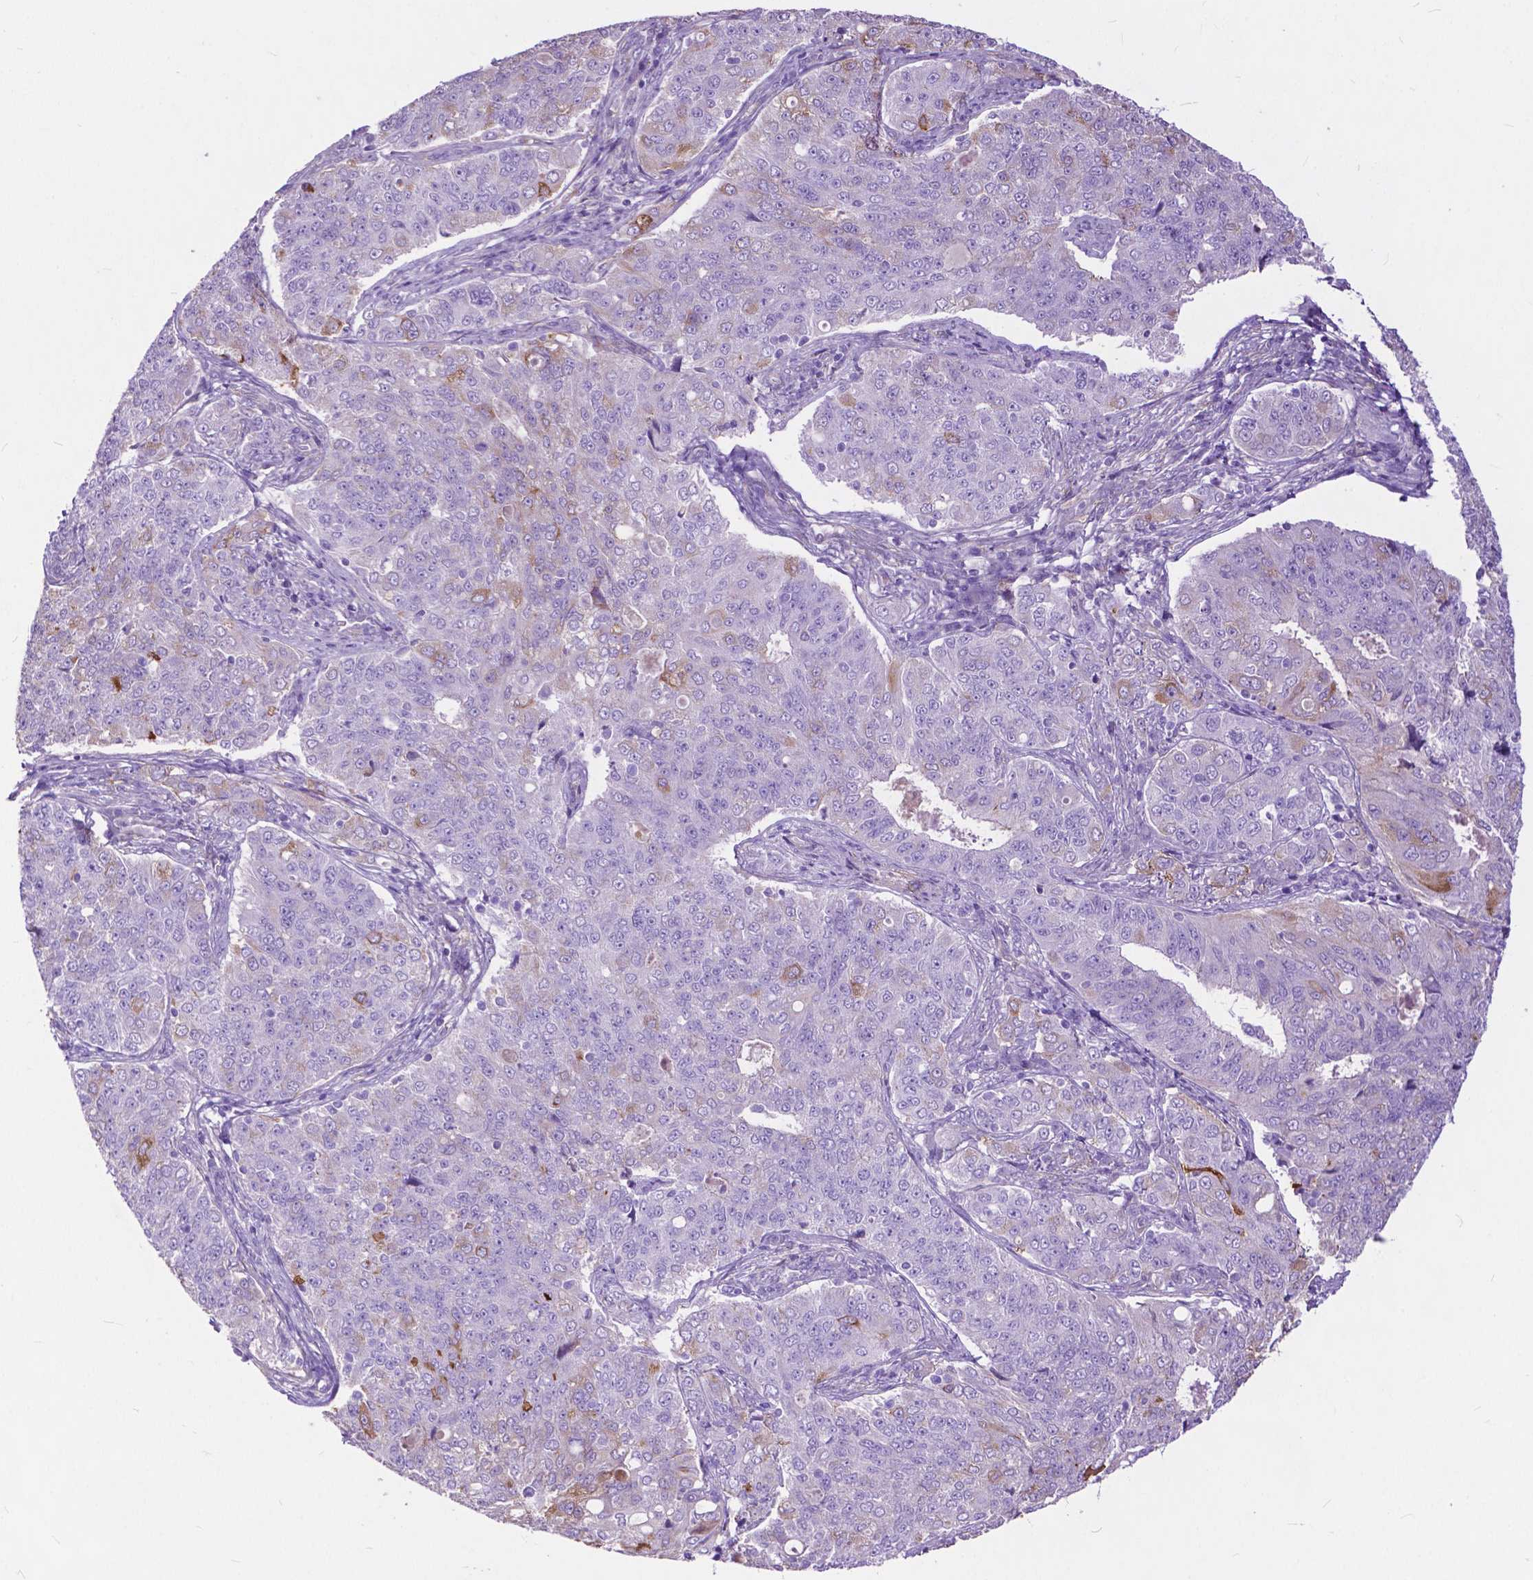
{"staining": {"intensity": "negative", "quantity": "none", "location": "none"}, "tissue": "endometrial cancer", "cell_type": "Tumor cells", "image_type": "cancer", "snomed": [{"axis": "morphology", "description": "Adenocarcinoma, NOS"}, {"axis": "topography", "description": "Endometrium"}], "caption": "Immunohistochemical staining of adenocarcinoma (endometrial) displays no significant positivity in tumor cells. (Stains: DAB (3,3'-diaminobenzidine) immunohistochemistry (IHC) with hematoxylin counter stain, Microscopy: brightfield microscopy at high magnification).", "gene": "PCDHA12", "patient": {"sex": "female", "age": 43}}